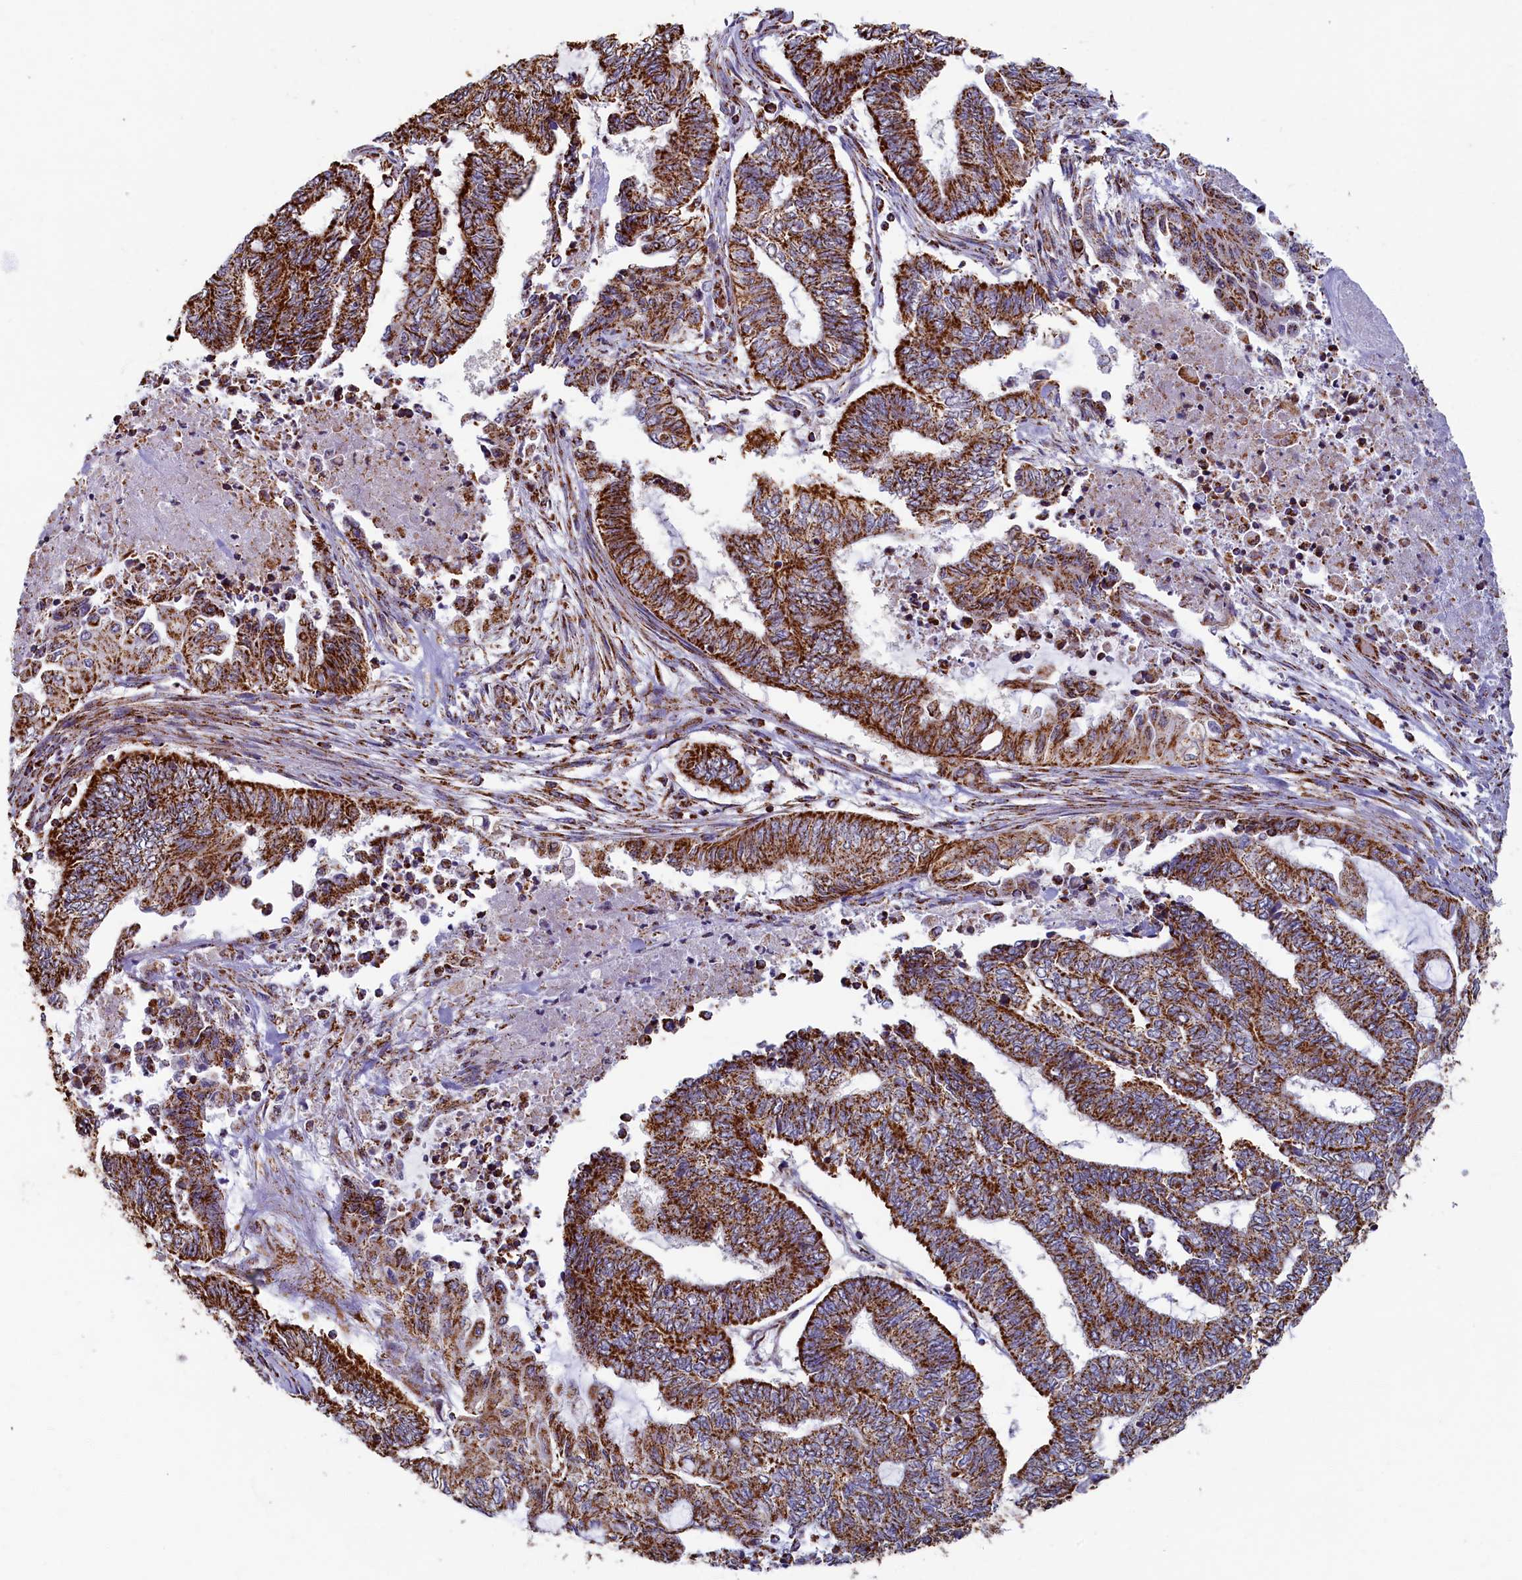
{"staining": {"intensity": "strong", "quantity": ">75%", "location": "cytoplasmic/membranous"}, "tissue": "endometrial cancer", "cell_type": "Tumor cells", "image_type": "cancer", "snomed": [{"axis": "morphology", "description": "Adenocarcinoma, NOS"}, {"axis": "topography", "description": "Uterus"}, {"axis": "topography", "description": "Endometrium"}], "caption": "Endometrial cancer stained with a protein marker reveals strong staining in tumor cells.", "gene": "SPR", "patient": {"sex": "female", "age": 70}}